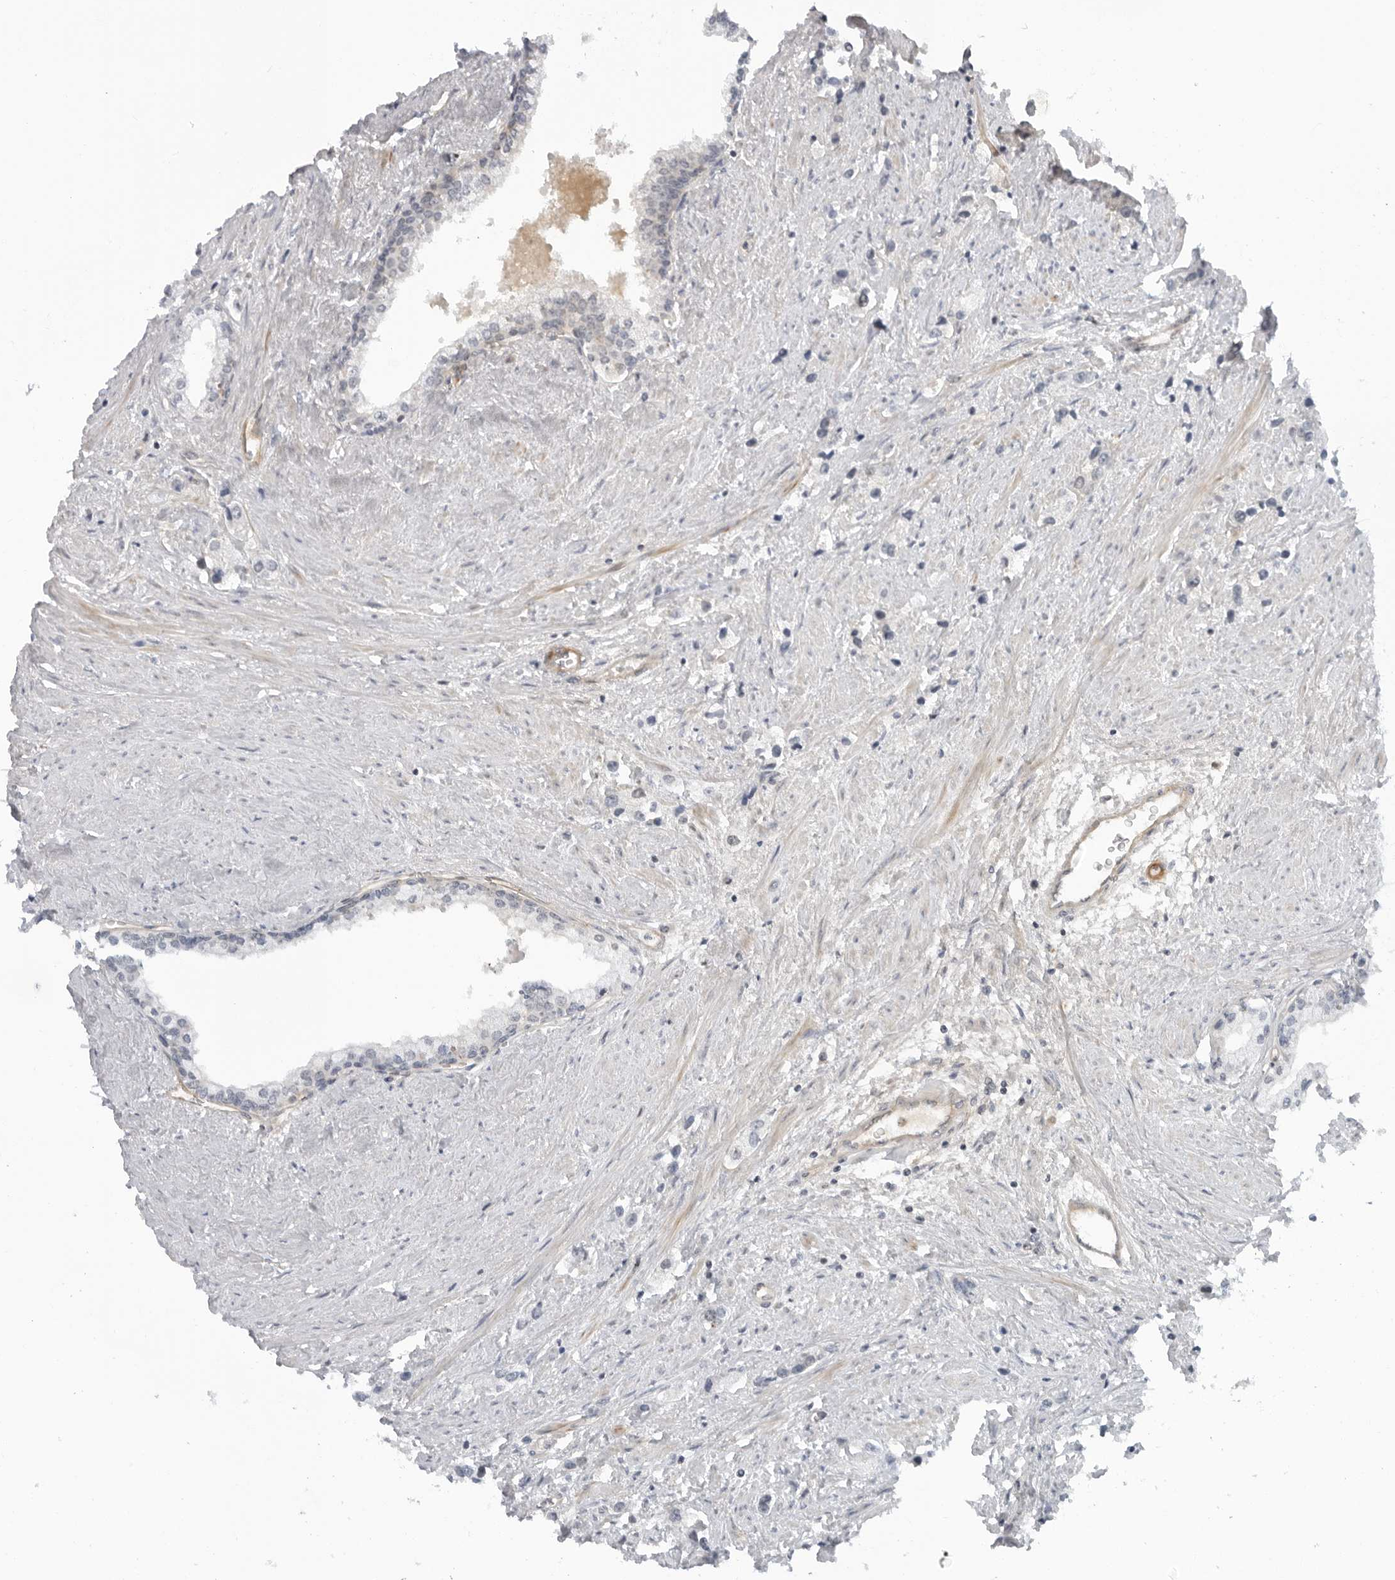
{"staining": {"intensity": "negative", "quantity": "none", "location": "none"}, "tissue": "prostate cancer", "cell_type": "Tumor cells", "image_type": "cancer", "snomed": [{"axis": "morphology", "description": "Adenocarcinoma, High grade"}, {"axis": "topography", "description": "Prostate"}], "caption": "An IHC micrograph of prostate adenocarcinoma (high-grade) is shown. There is no staining in tumor cells of prostate adenocarcinoma (high-grade).", "gene": "SUGCT", "patient": {"sex": "male", "age": 66}}